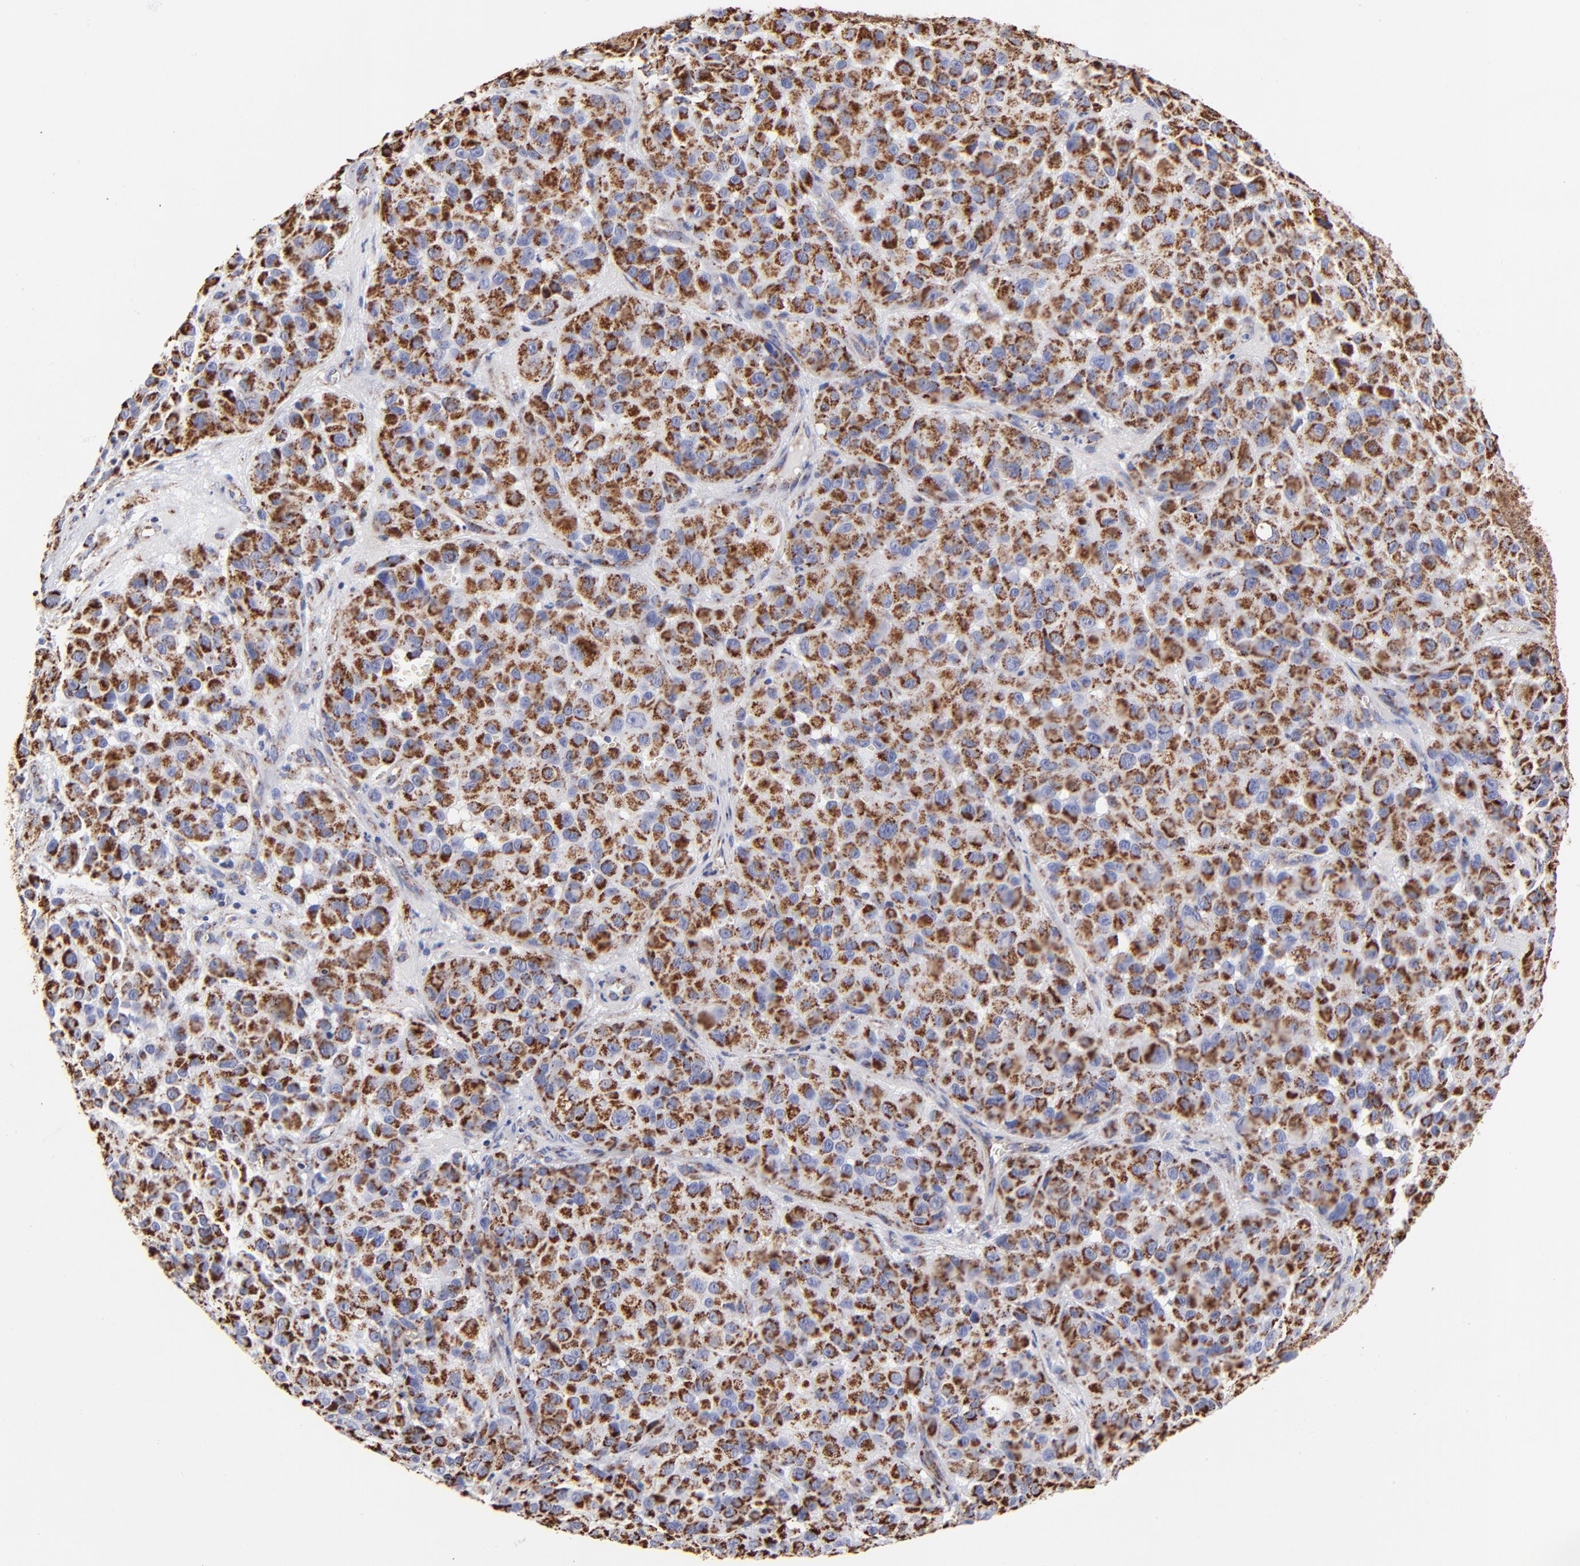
{"staining": {"intensity": "strong", "quantity": ">75%", "location": "cytoplasmic/membranous"}, "tissue": "melanoma", "cell_type": "Tumor cells", "image_type": "cancer", "snomed": [{"axis": "morphology", "description": "Malignant melanoma, NOS"}, {"axis": "topography", "description": "Skin"}], "caption": "IHC micrograph of malignant melanoma stained for a protein (brown), which displays high levels of strong cytoplasmic/membranous expression in about >75% of tumor cells.", "gene": "PHB1", "patient": {"sex": "female", "age": 21}}